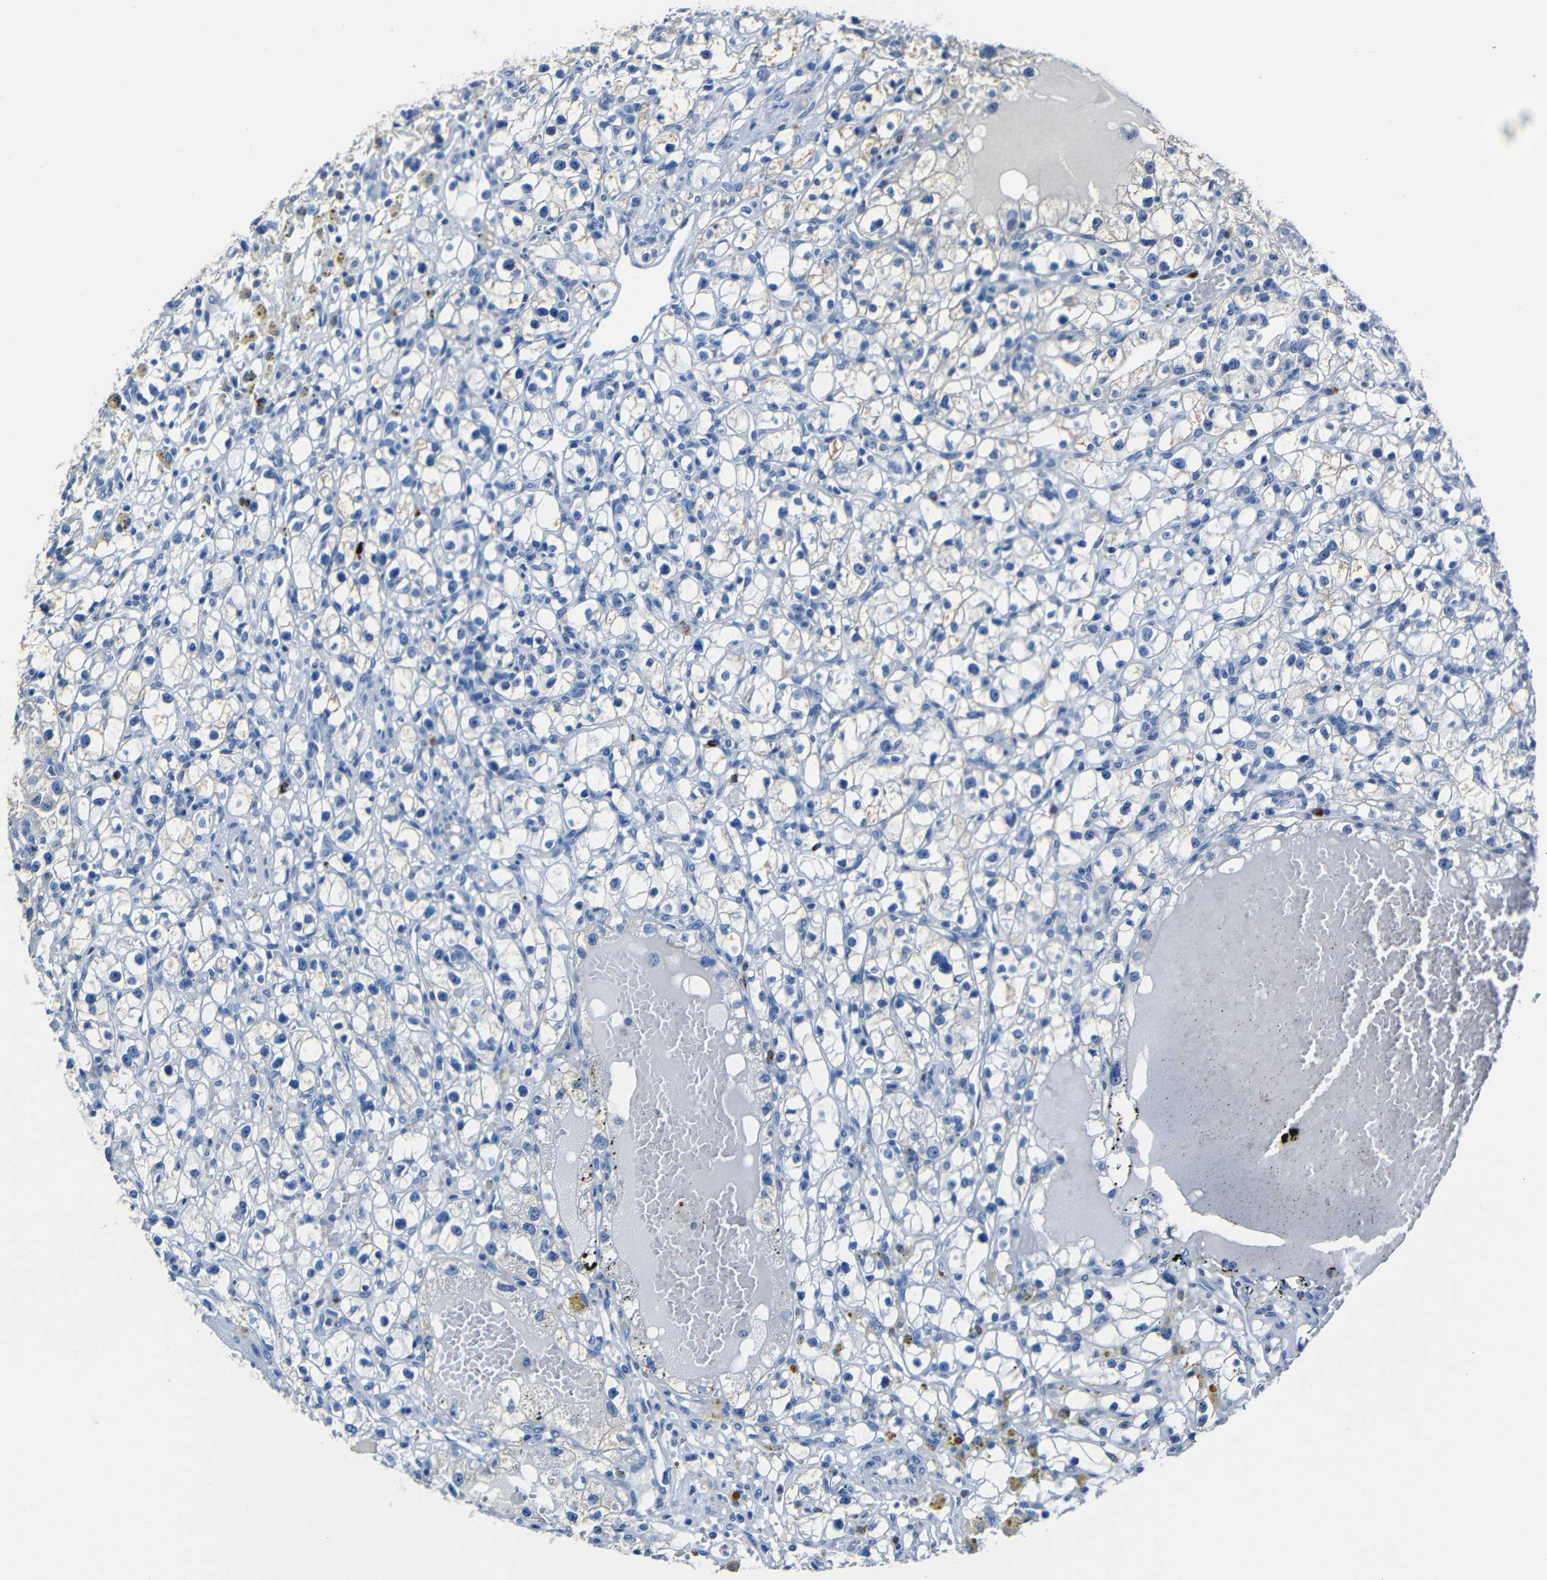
{"staining": {"intensity": "weak", "quantity": "<25%", "location": "cytoplasmic/membranous"}, "tissue": "renal cancer", "cell_type": "Tumor cells", "image_type": "cancer", "snomed": [{"axis": "morphology", "description": "Adenocarcinoma, NOS"}, {"axis": "topography", "description": "Kidney"}], "caption": "The immunohistochemistry image has no significant positivity in tumor cells of renal cancer (adenocarcinoma) tissue. (IHC, brightfield microscopy, high magnification).", "gene": "CLDN11", "patient": {"sex": "male", "age": 56}}